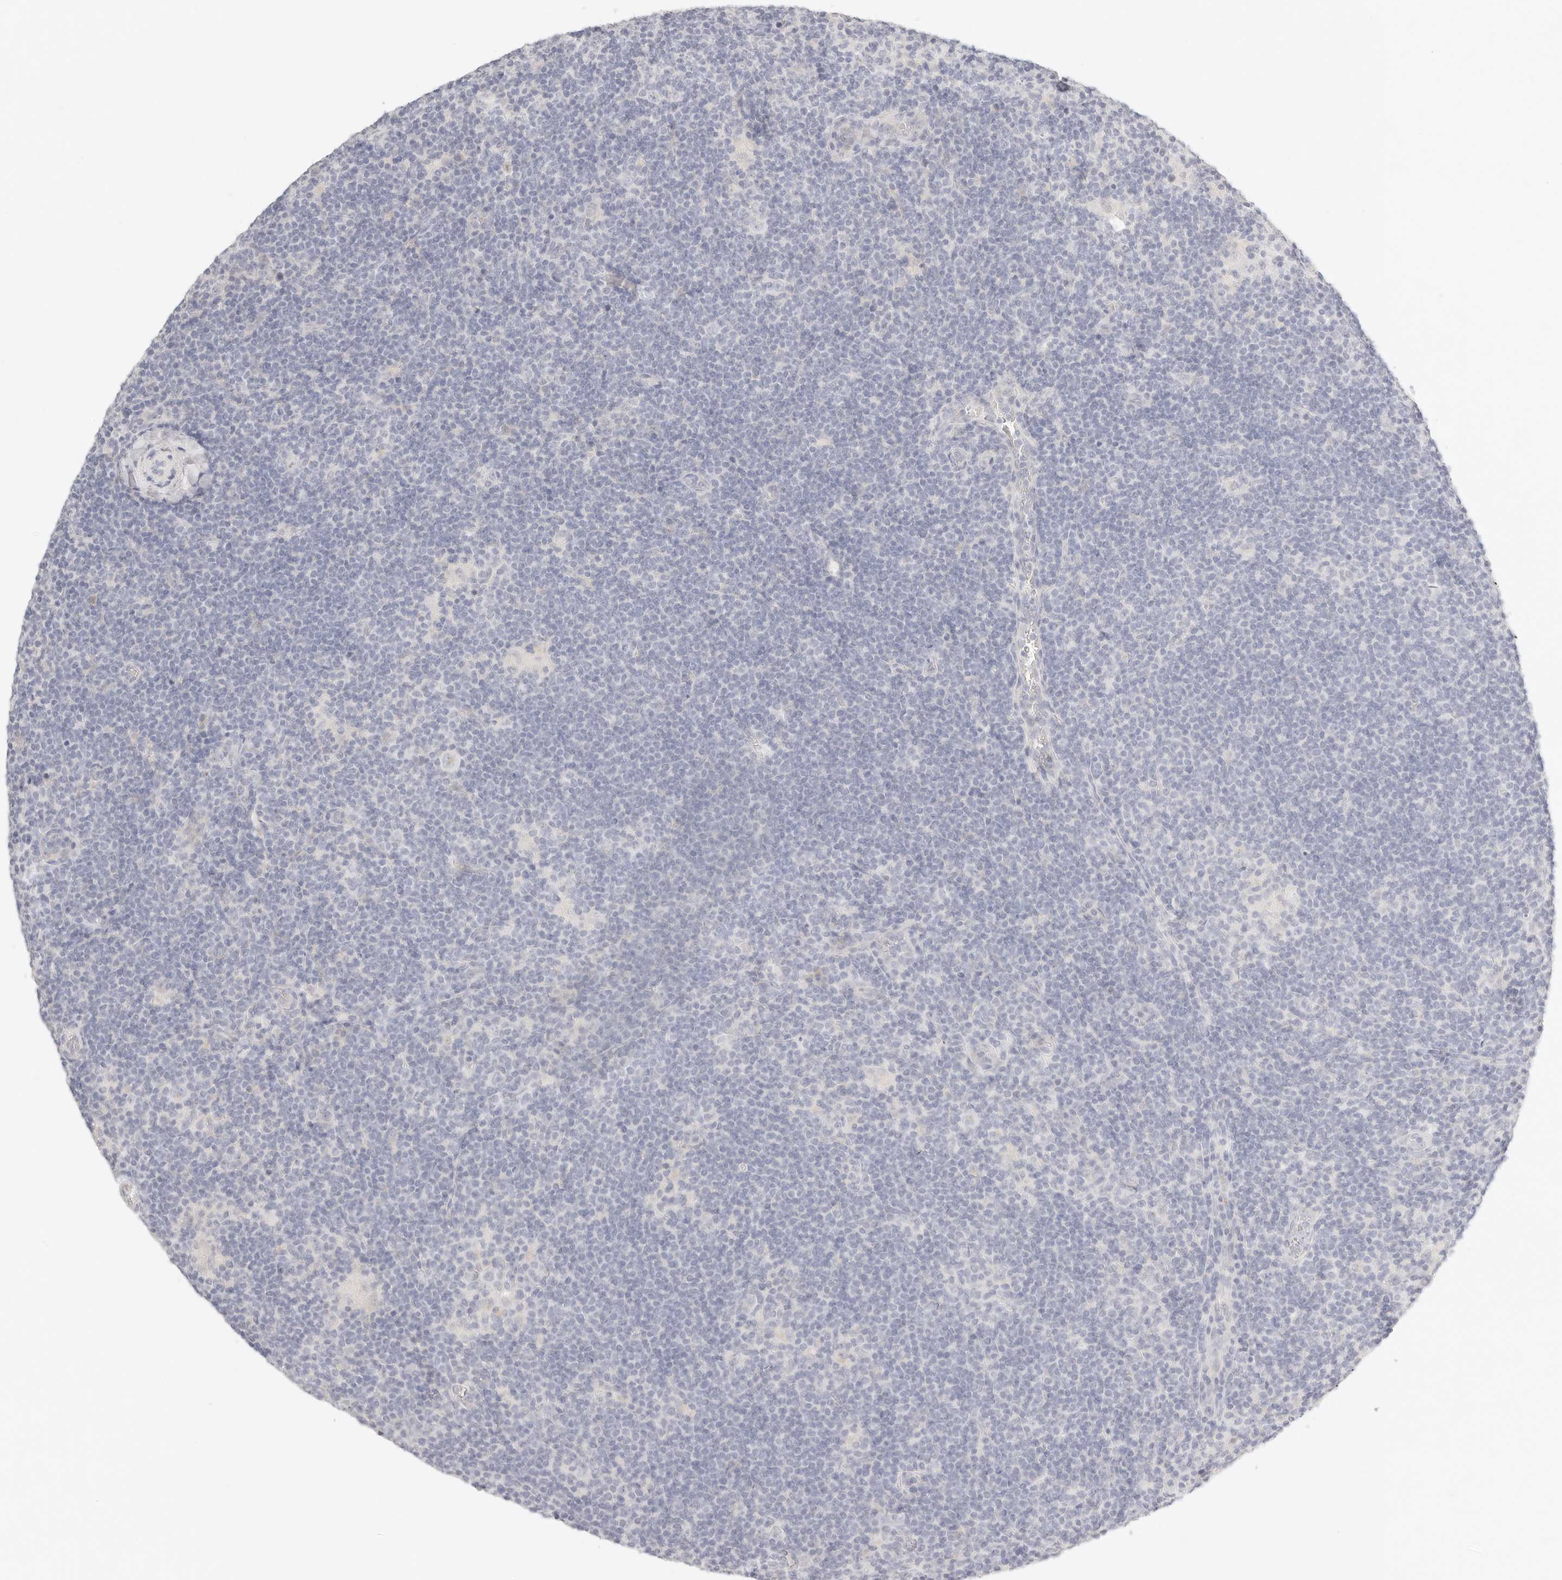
{"staining": {"intensity": "negative", "quantity": "none", "location": "none"}, "tissue": "lymphoma", "cell_type": "Tumor cells", "image_type": "cancer", "snomed": [{"axis": "morphology", "description": "Hodgkin's disease, NOS"}, {"axis": "topography", "description": "Lymph node"}], "caption": "A histopathology image of human lymphoma is negative for staining in tumor cells.", "gene": "CEP120", "patient": {"sex": "female", "age": 57}}